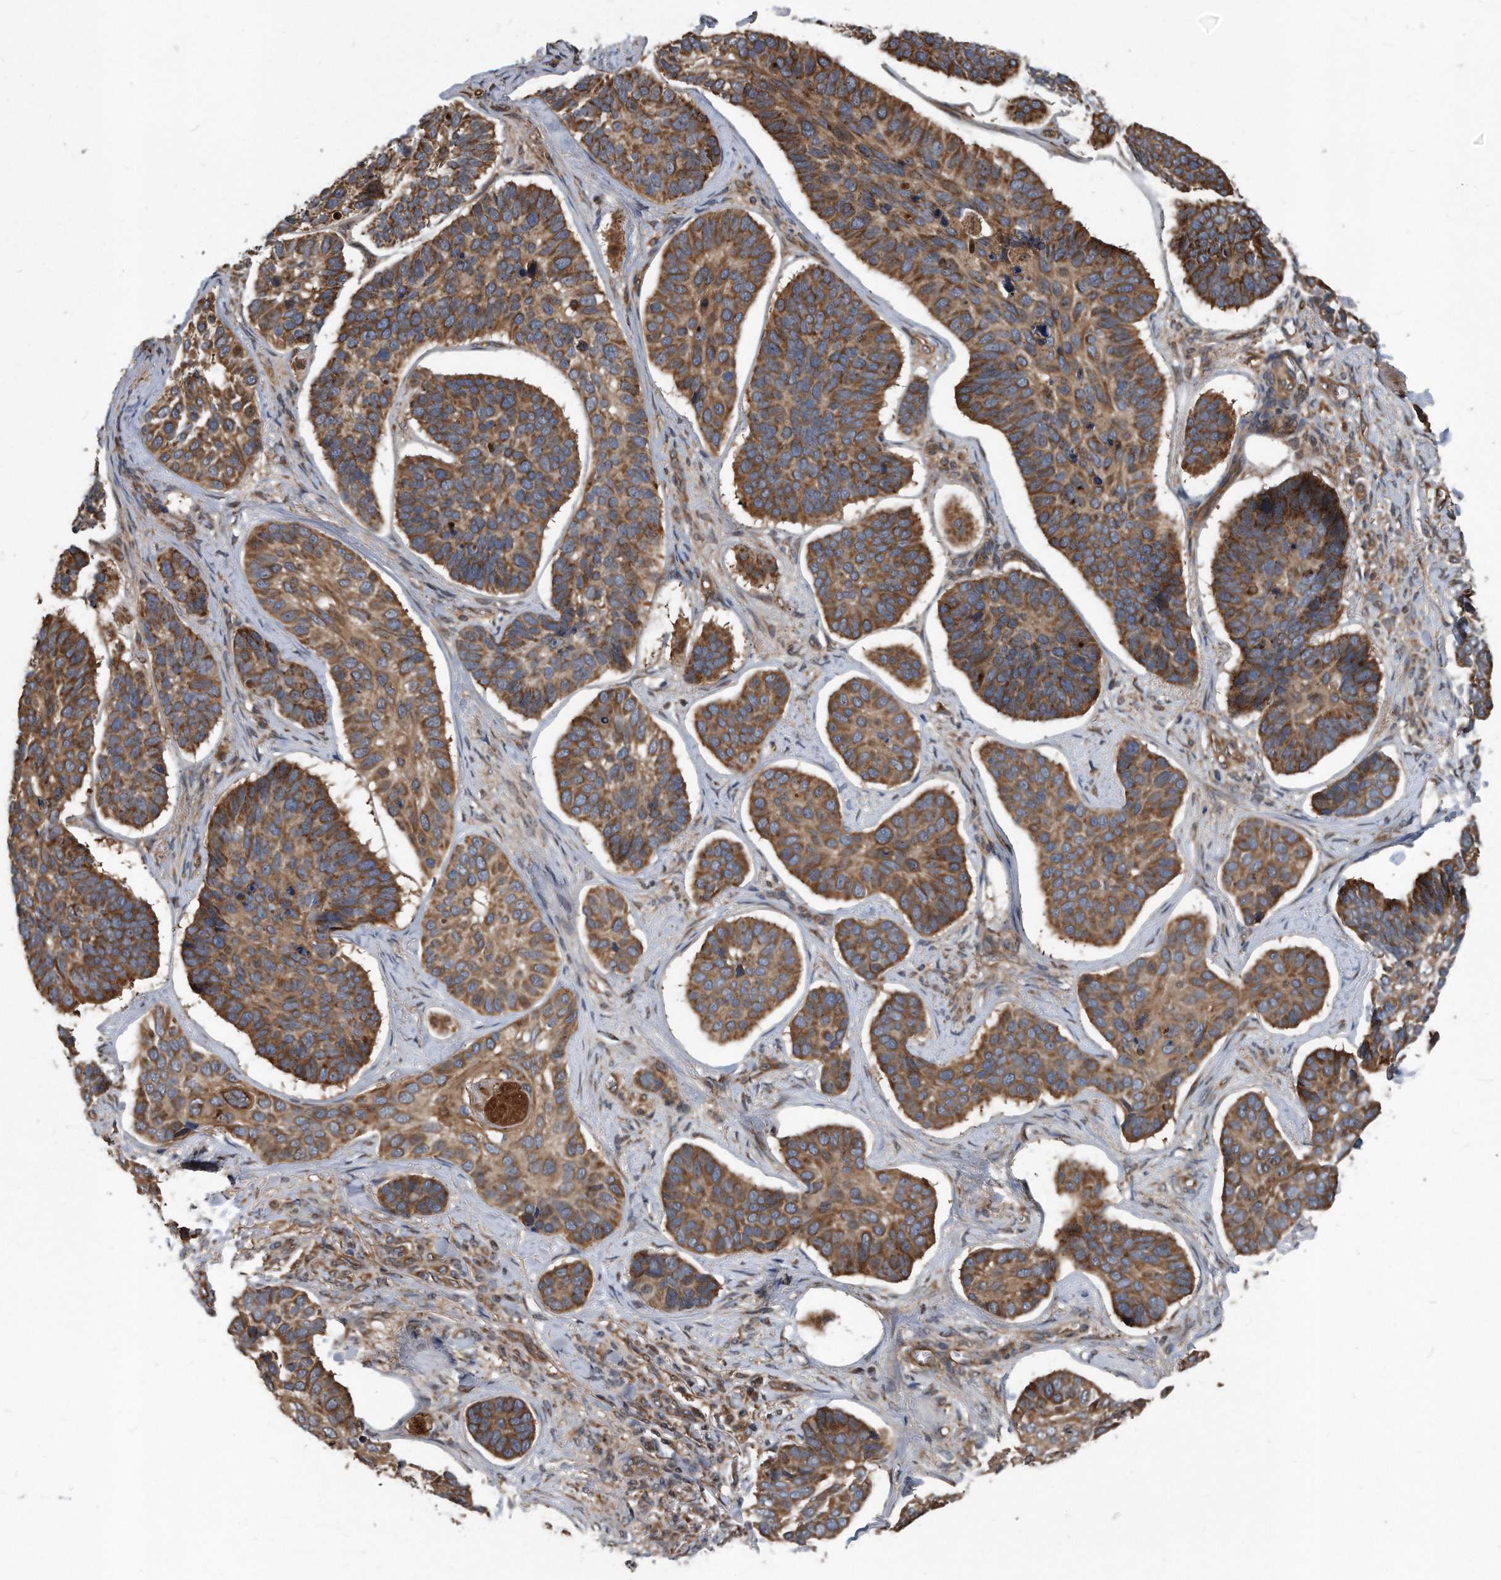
{"staining": {"intensity": "moderate", "quantity": ">75%", "location": "cytoplasmic/membranous"}, "tissue": "skin cancer", "cell_type": "Tumor cells", "image_type": "cancer", "snomed": [{"axis": "morphology", "description": "Basal cell carcinoma"}, {"axis": "topography", "description": "Skin"}], "caption": "A medium amount of moderate cytoplasmic/membranous expression is present in about >75% of tumor cells in skin cancer (basal cell carcinoma) tissue.", "gene": "FAM136A", "patient": {"sex": "male", "age": 62}}